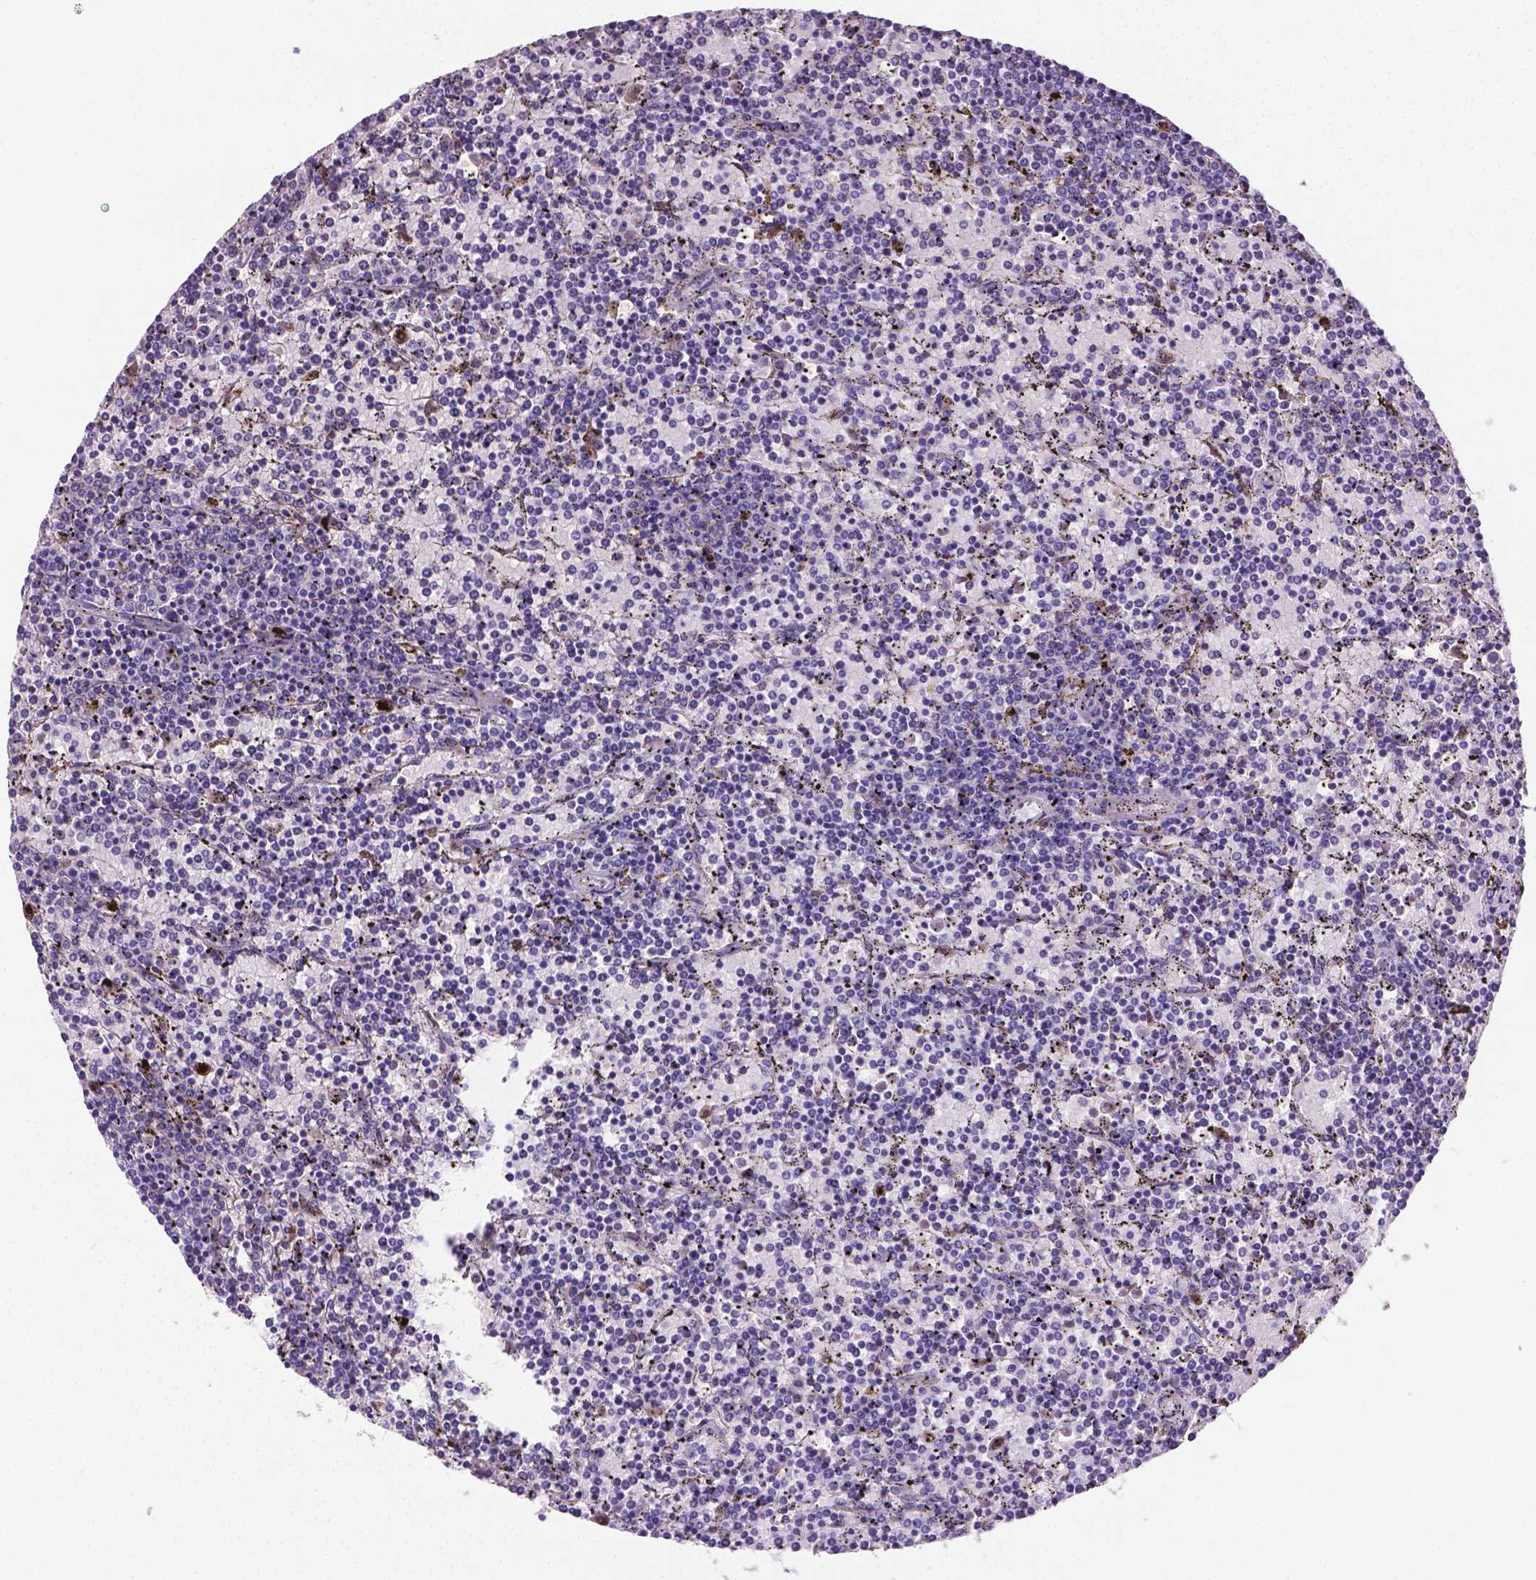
{"staining": {"intensity": "negative", "quantity": "none", "location": "none"}, "tissue": "lymphoma", "cell_type": "Tumor cells", "image_type": "cancer", "snomed": [{"axis": "morphology", "description": "Malignant lymphoma, non-Hodgkin's type, Low grade"}, {"axis": "topography", "description": "Spleen"}], "caption": "Tumor cells show no significant protein positivity in low-grade malignant lymphoma, non-Hodgkin's type.", "gene": "APOE", "patient": {"sex": "female", "age": 77}}